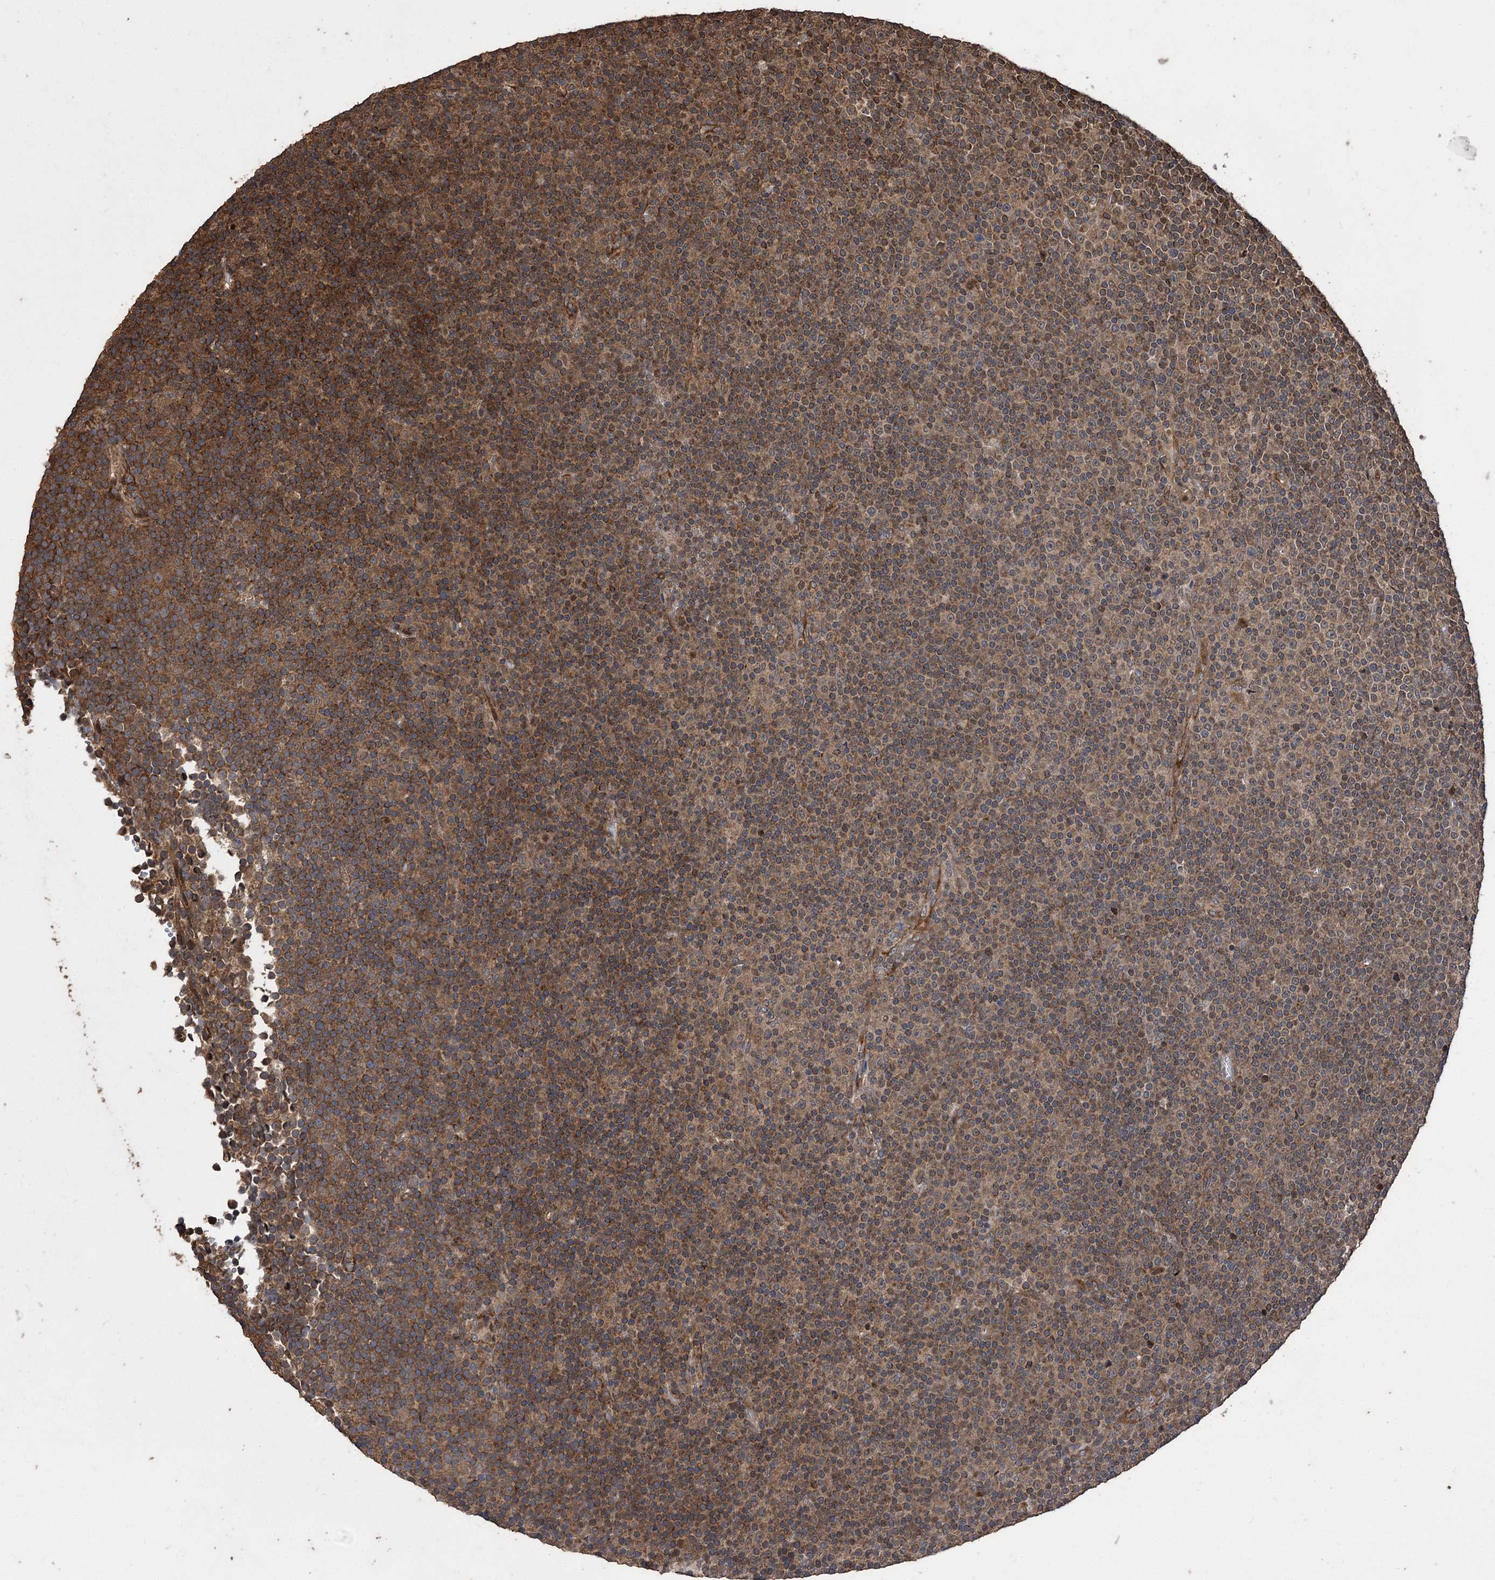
{"staining": {"intensity": "moderate", "quantity": ">75%", "location": "cytoplasmic/membranous"}, "tissue": "lymphoma", "cell_type": "Tumor cells", "image_type": "cancer", "snomed": [{"axis": "morphology", "description": "Malignant lymphoma, non-Hodgkin's type, Low grade"}, {"axis": "topography", "description": "Lymph node"}], "caption": "Immunohistochemistry micrograph of neoplastic tissue: human low-grade malignant lymphoma, non-Hodgkin's type stained using immunohistochemistry (IHC) exhibits medium levels of moderate protein expression localized specifically in the cytoplasmic/membranous of tumor cells, appearing as a cytoplasmic/membranous brown color.", "gene": "RASSF3", "patient": {"sex": "female", "age": 67}}